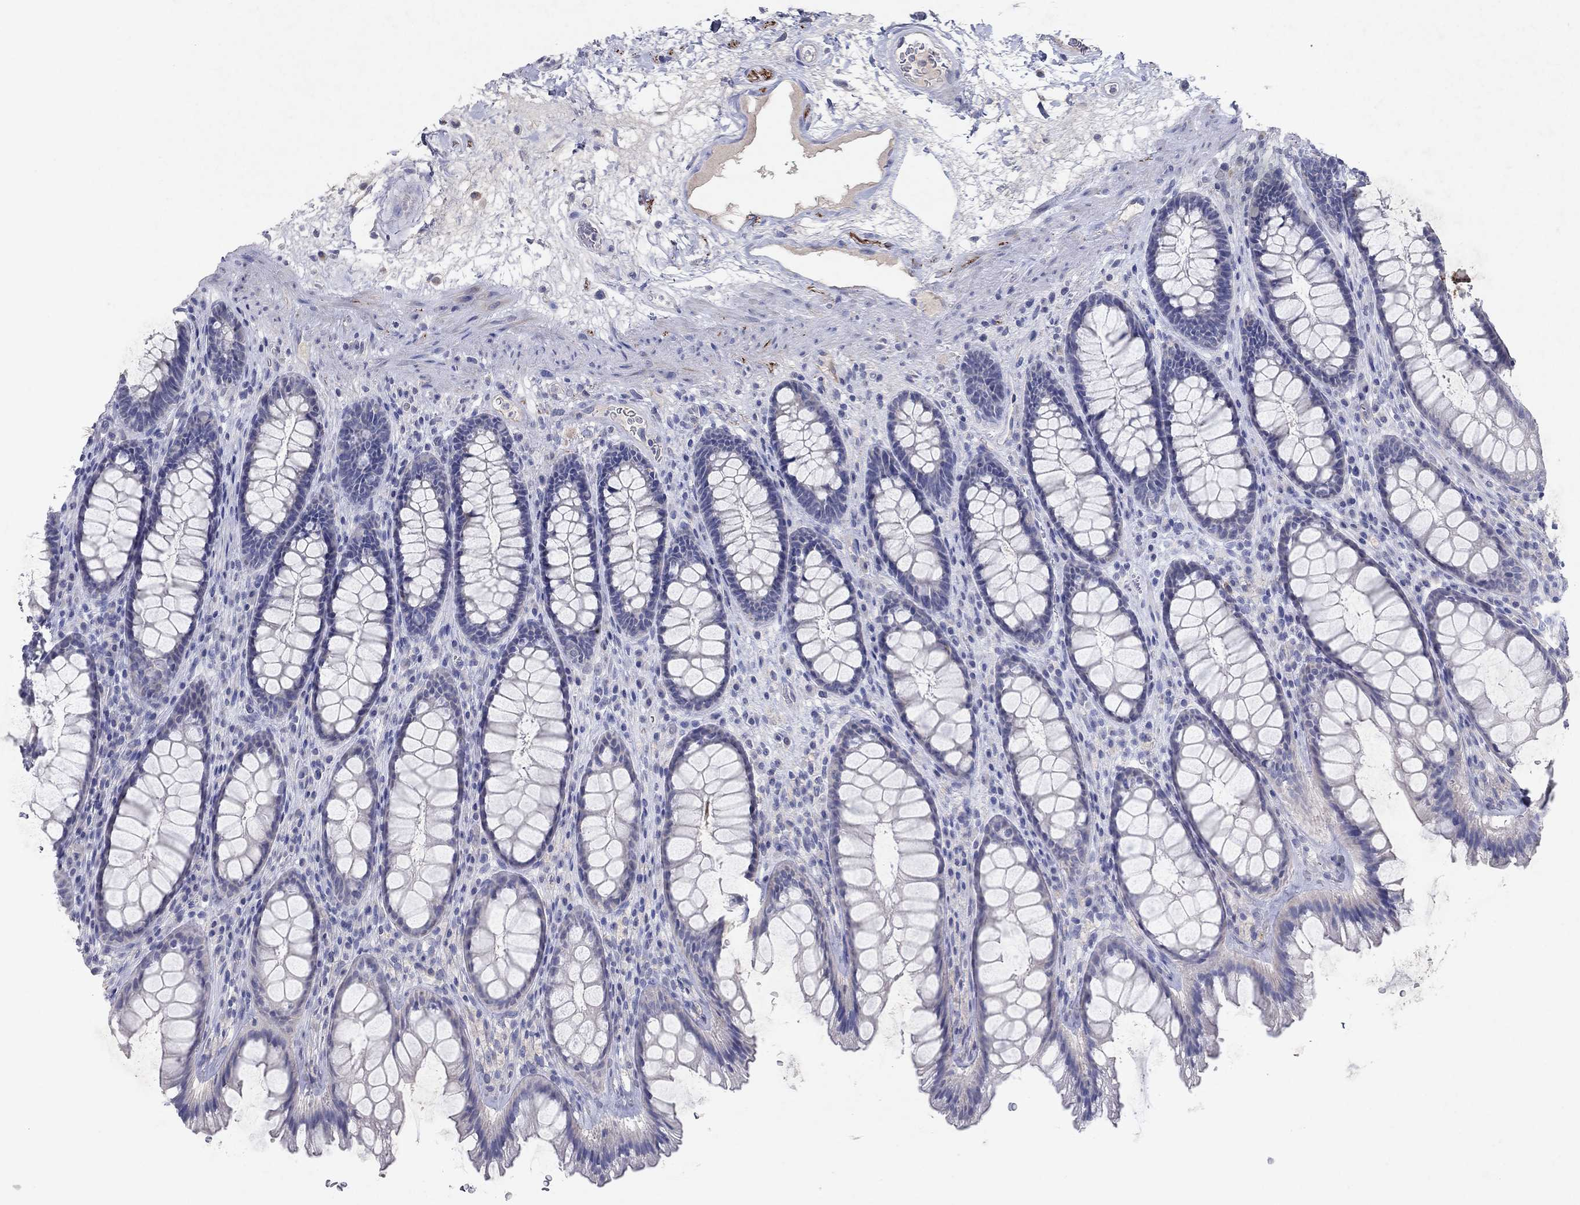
{"staining": {"intensity": "negative", "quantity": "none", "location": "none"}, "tissue": "rectum", "cell_type": "Glandular cells", "image_type": "normal", "snomed": [{"axis": "morphology", "description": "Normal tissue, NOS"}, {"axis": "topography", "description": "Rectum"}], "caption": "Immunohistochemistry (IHC) histopathology image of benign rectum: human rectum stained with DAB (3,3'-diaminobenzidine) reveals no significant protein expression in glandular cells.", "gene": "KRT40", "patient": {"sex": "male", "age": 72}}